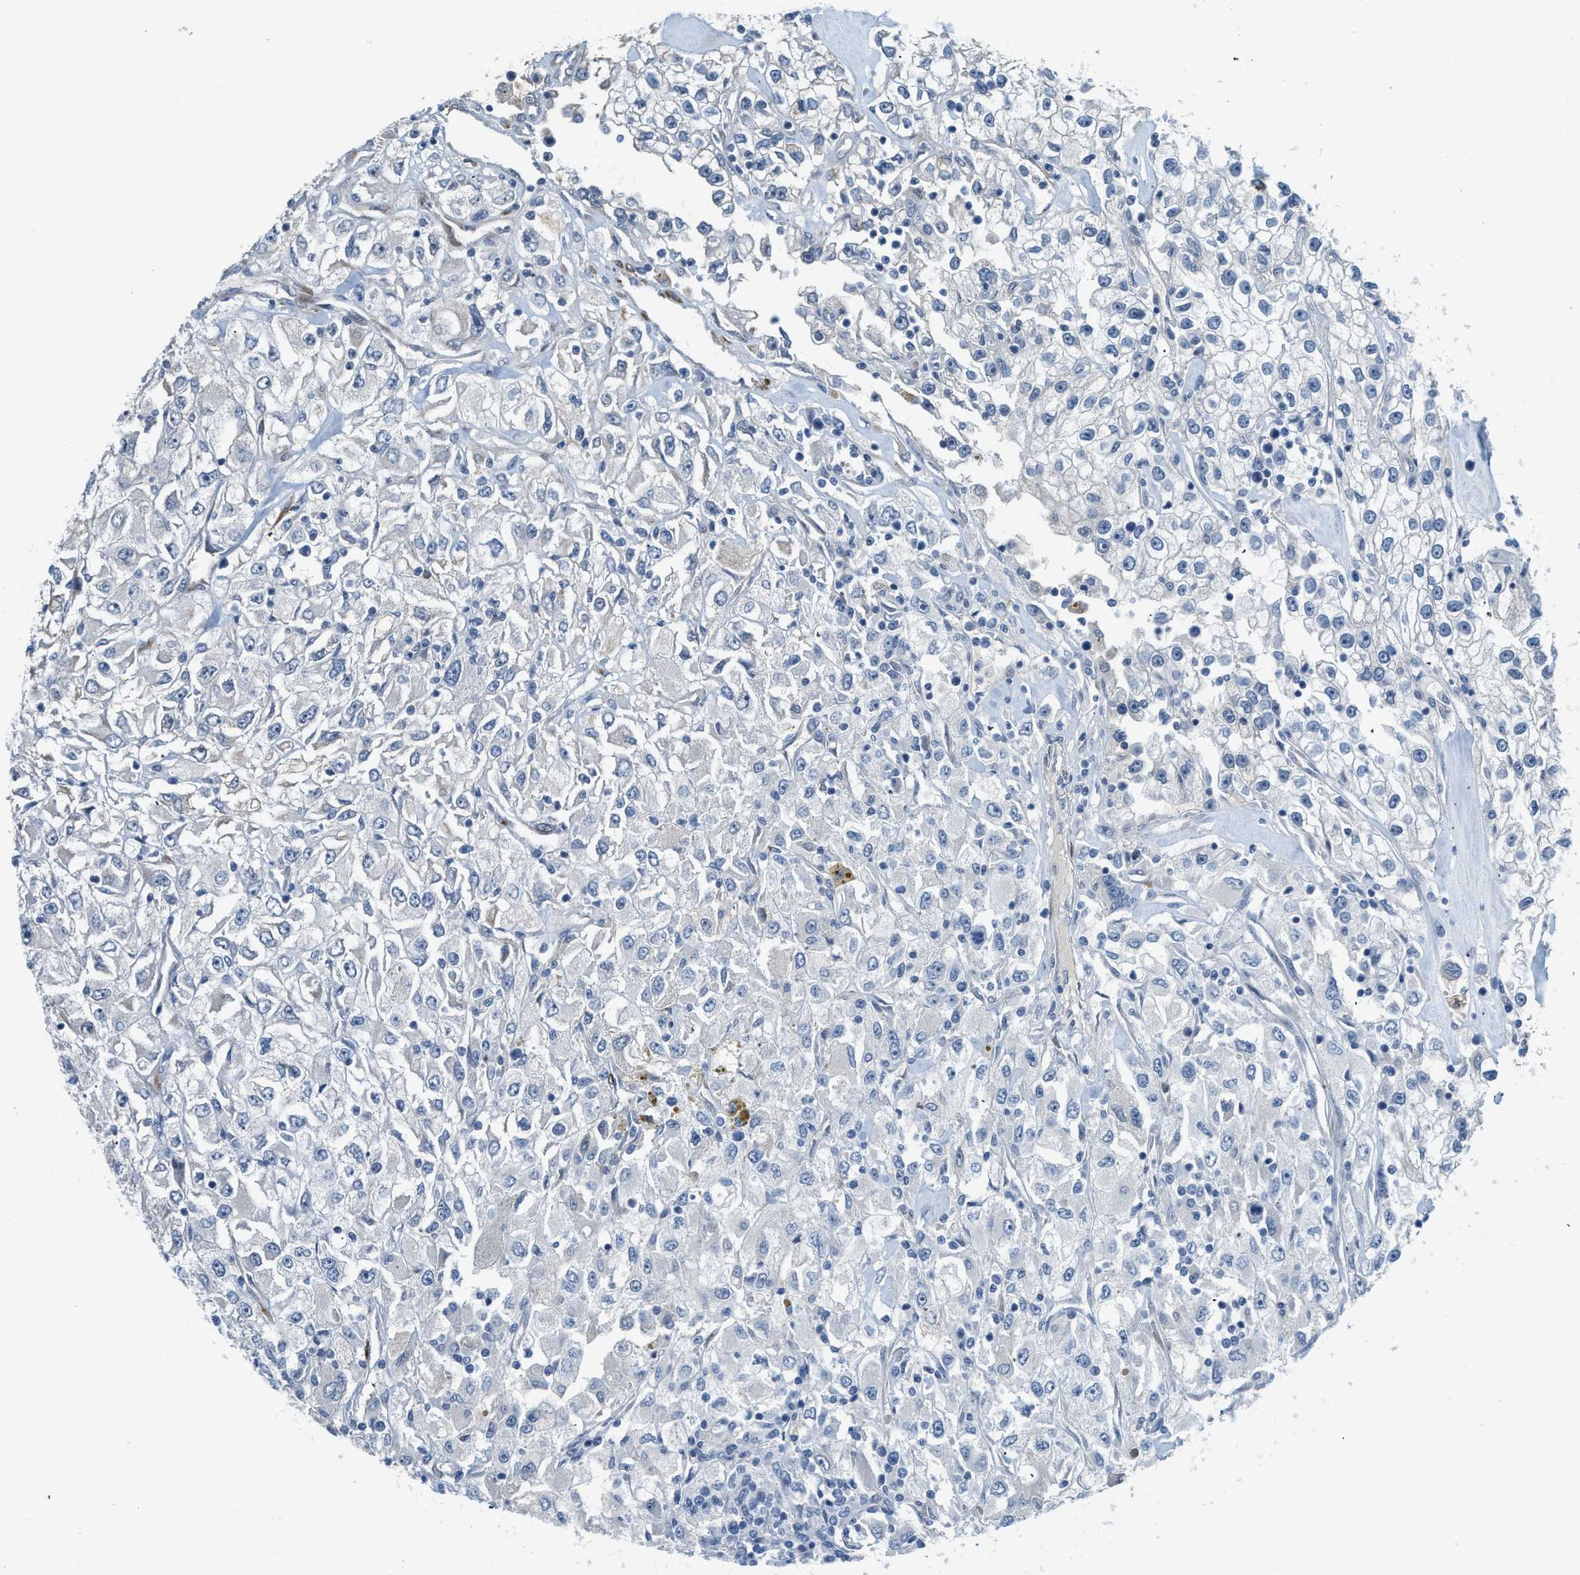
{"staining": {"intensity": "negative", "quantity": "none", "location": "none"}, "tissue": "renal cancer", "cell_type": "Tumor cells", "image_type": "cancer", "snomed": [{"axis": "morphology", "description": "Adenocarcinoma, NOS"}, {"axis": "topography", "description": "Kidney"}], "caption": "IHC image of neoplastic tissue: renal adenocarcinoma stained with DAB (3,3'-diaminobenzidine) demonstrates no significant protein positivity in tumor cells.", "gene": "TMEM154", "patient": {"sex": "female", "age": 52}}